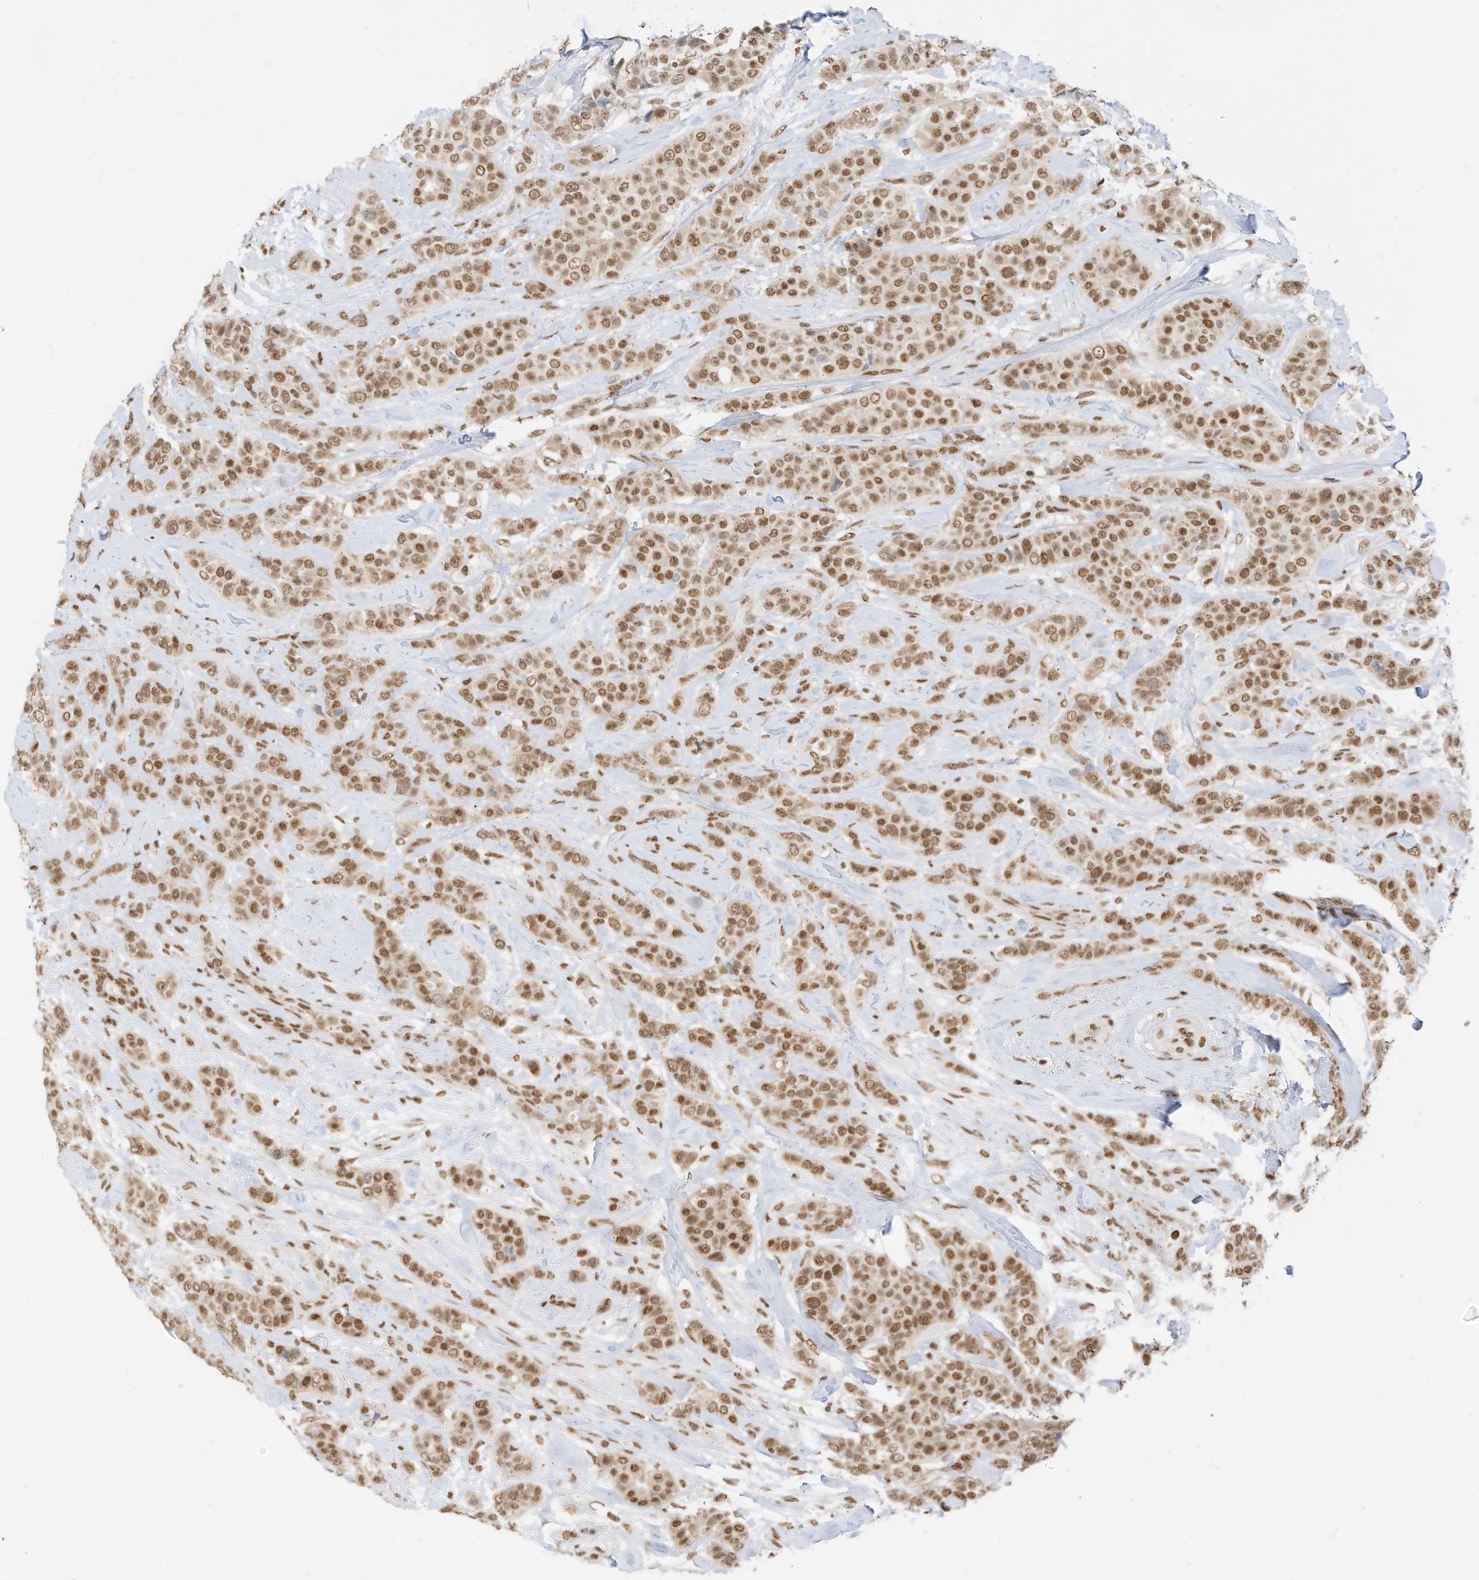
{"staining": {"intensity": "moderate", "quantity": ">75%", "location": "nuclear"}, "tissue": "breast cancer", "cell_type": "Tumor cells", "image_type": "cancer", "snomed": [{"axis": "morphology", "description": "Lobular carcinoma"}, {"axis": "topography", "description": "Breast"}], "caption": "There is medium levels of moderate nuclear positivity in tumor cells of breast cancer, as demonstrated by immunohistochemical staining (brown color).", "gene": "SMARCA2", "patient": {"sex": "female", "age": 51}}